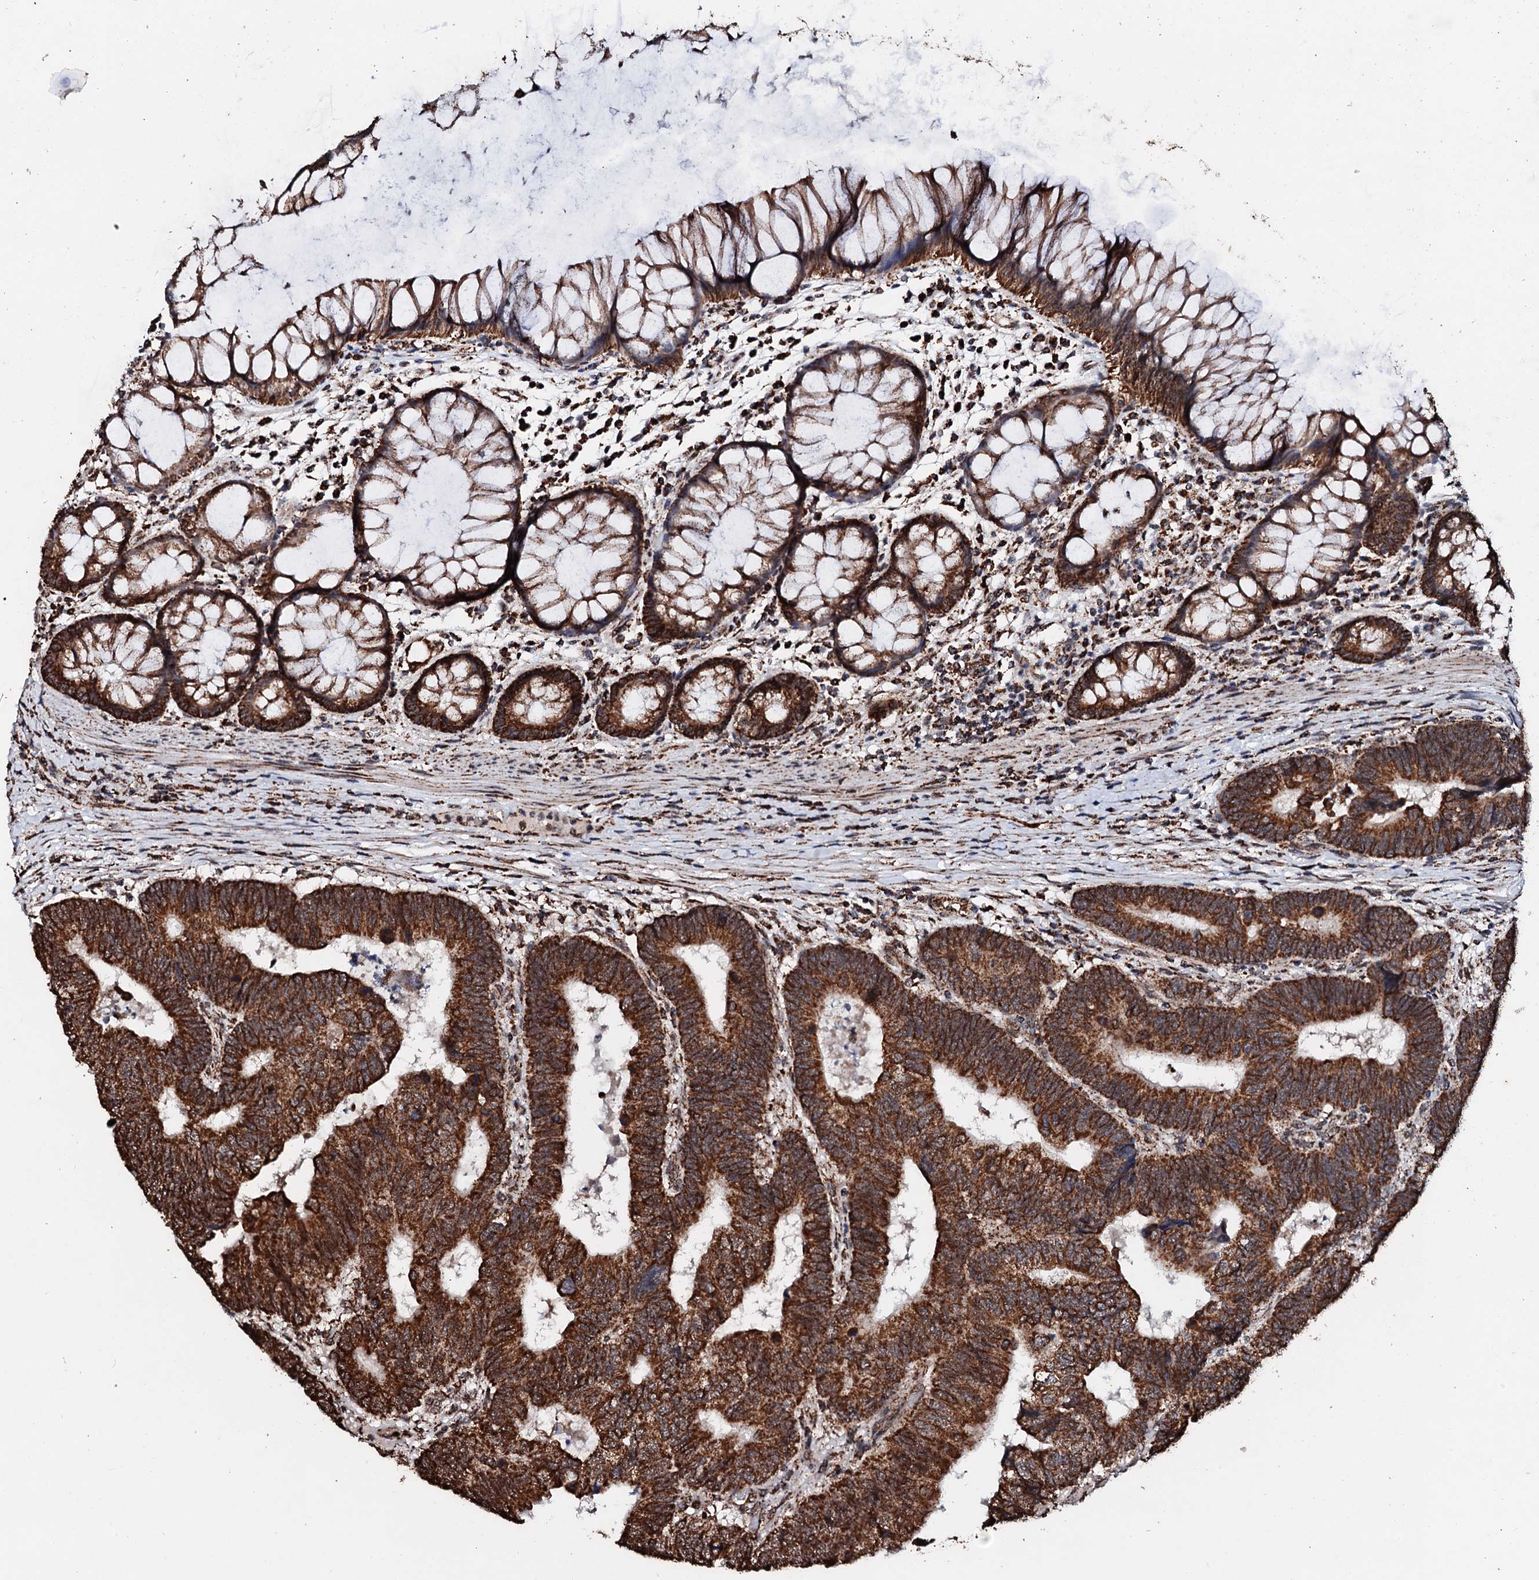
{"staining": {"intensity": "strong", "quantity": ">75%", "location": "cytoplasmic/membranous"}, "tissue": "colorectal cancer", "cell_type": "Tumor cells", "image_type": "cancer", "snomed": [{"axis": "morphology", "description": "Adenocarcinoma, NOS"}, {"axis": "topography", "description": "Colon"}], "caption": "Colorectal cancer stained for a protein (brown) shows strong cytoplasmic/membranous positive staining in approximately >75% of tumor cells.", "gene": "SECISBP2L", "patient": {"sex": "female", "age": 67}}